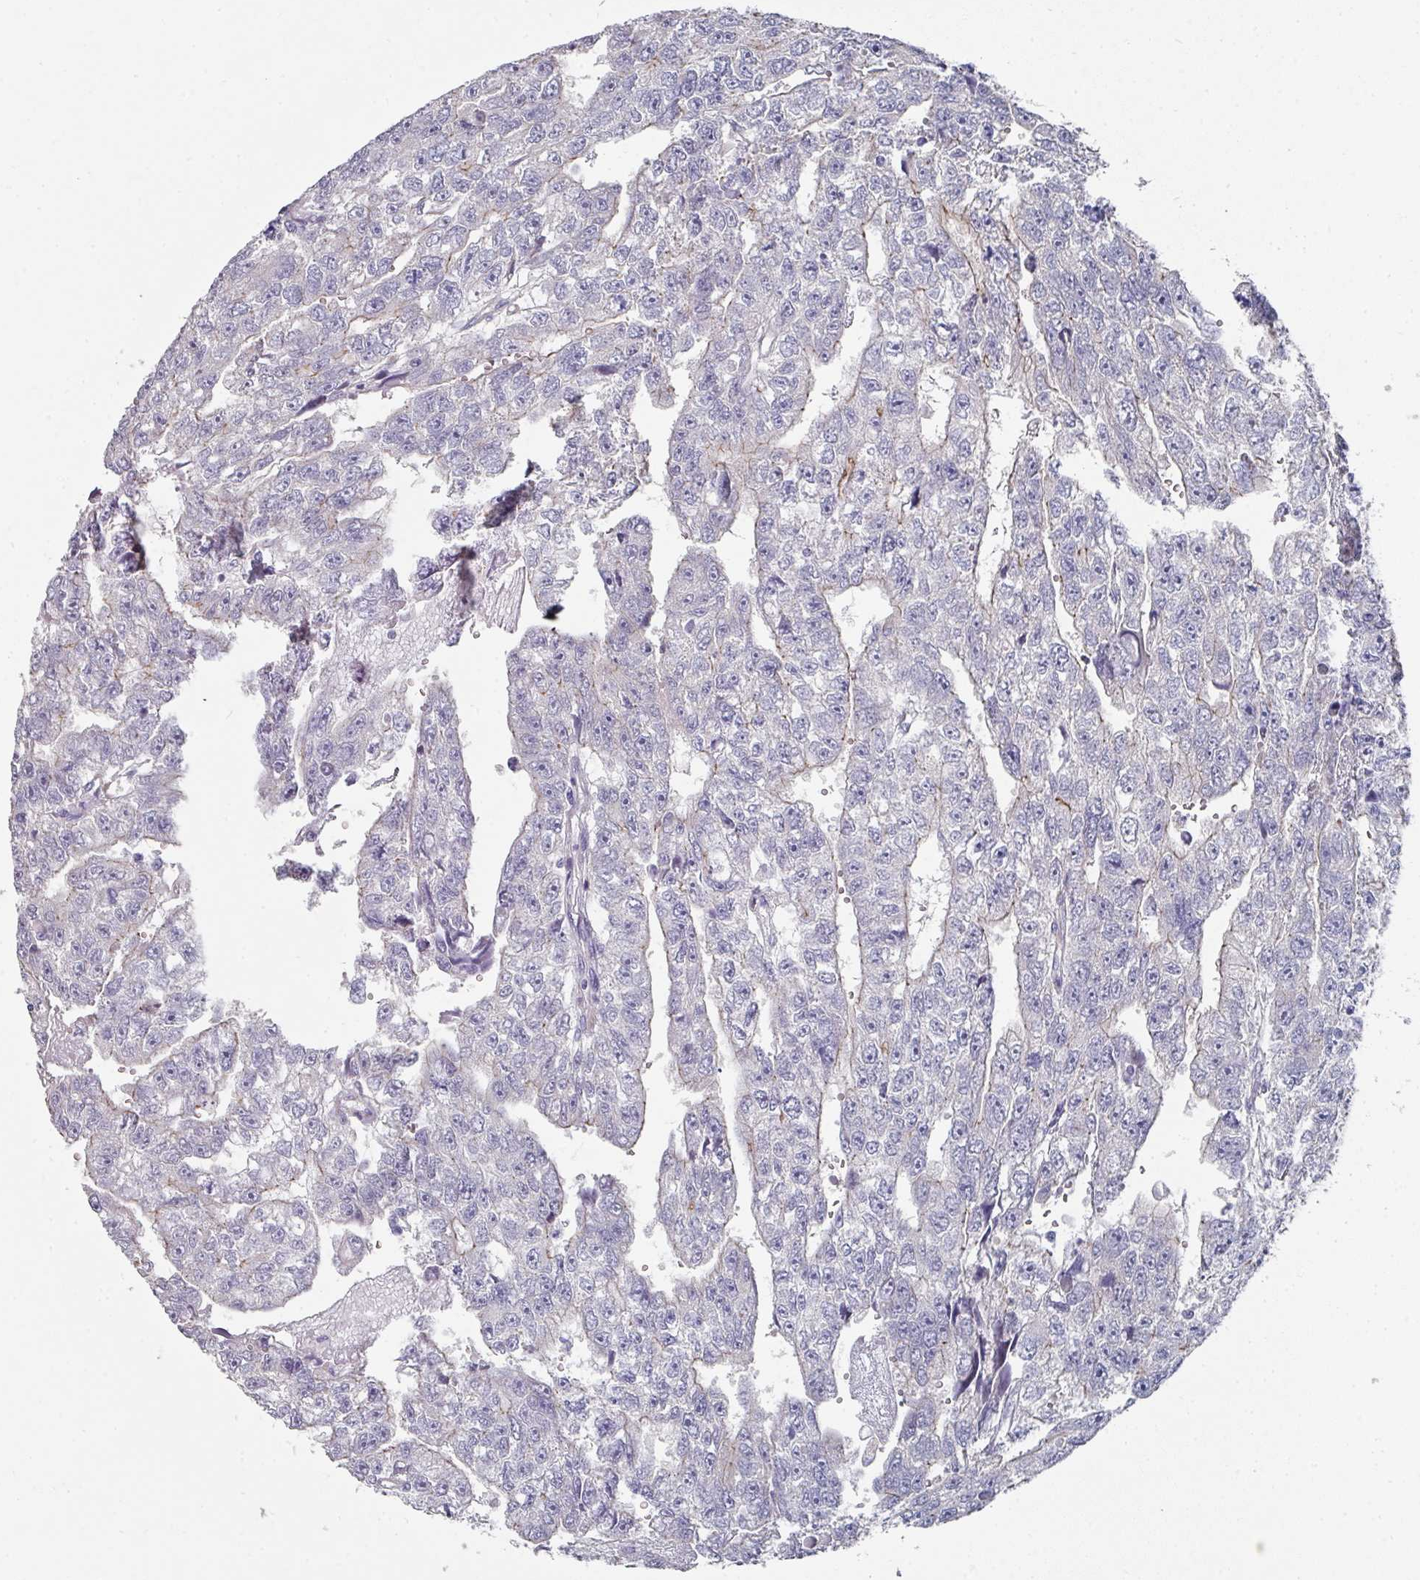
{"staining": {"intensity": "negative", "quantity": "none", "location": "none"}, "tissue": "testis cancer", "cell_type": "Tumor cells", "image_type": "cancer", "snomed": [{"axis": "morphology", "description": "Carcinoma, Embryonal, NOS"}, {"axis": "topography", "description": "Testis"}], "caption": "Human testis embryonal carcinoma stained for a protein using immunohistochemistry (IHC) reveals no expression in tumor cells.", "gene": "NT5C1A", "patient": {"sex": "male", "age": 20}}